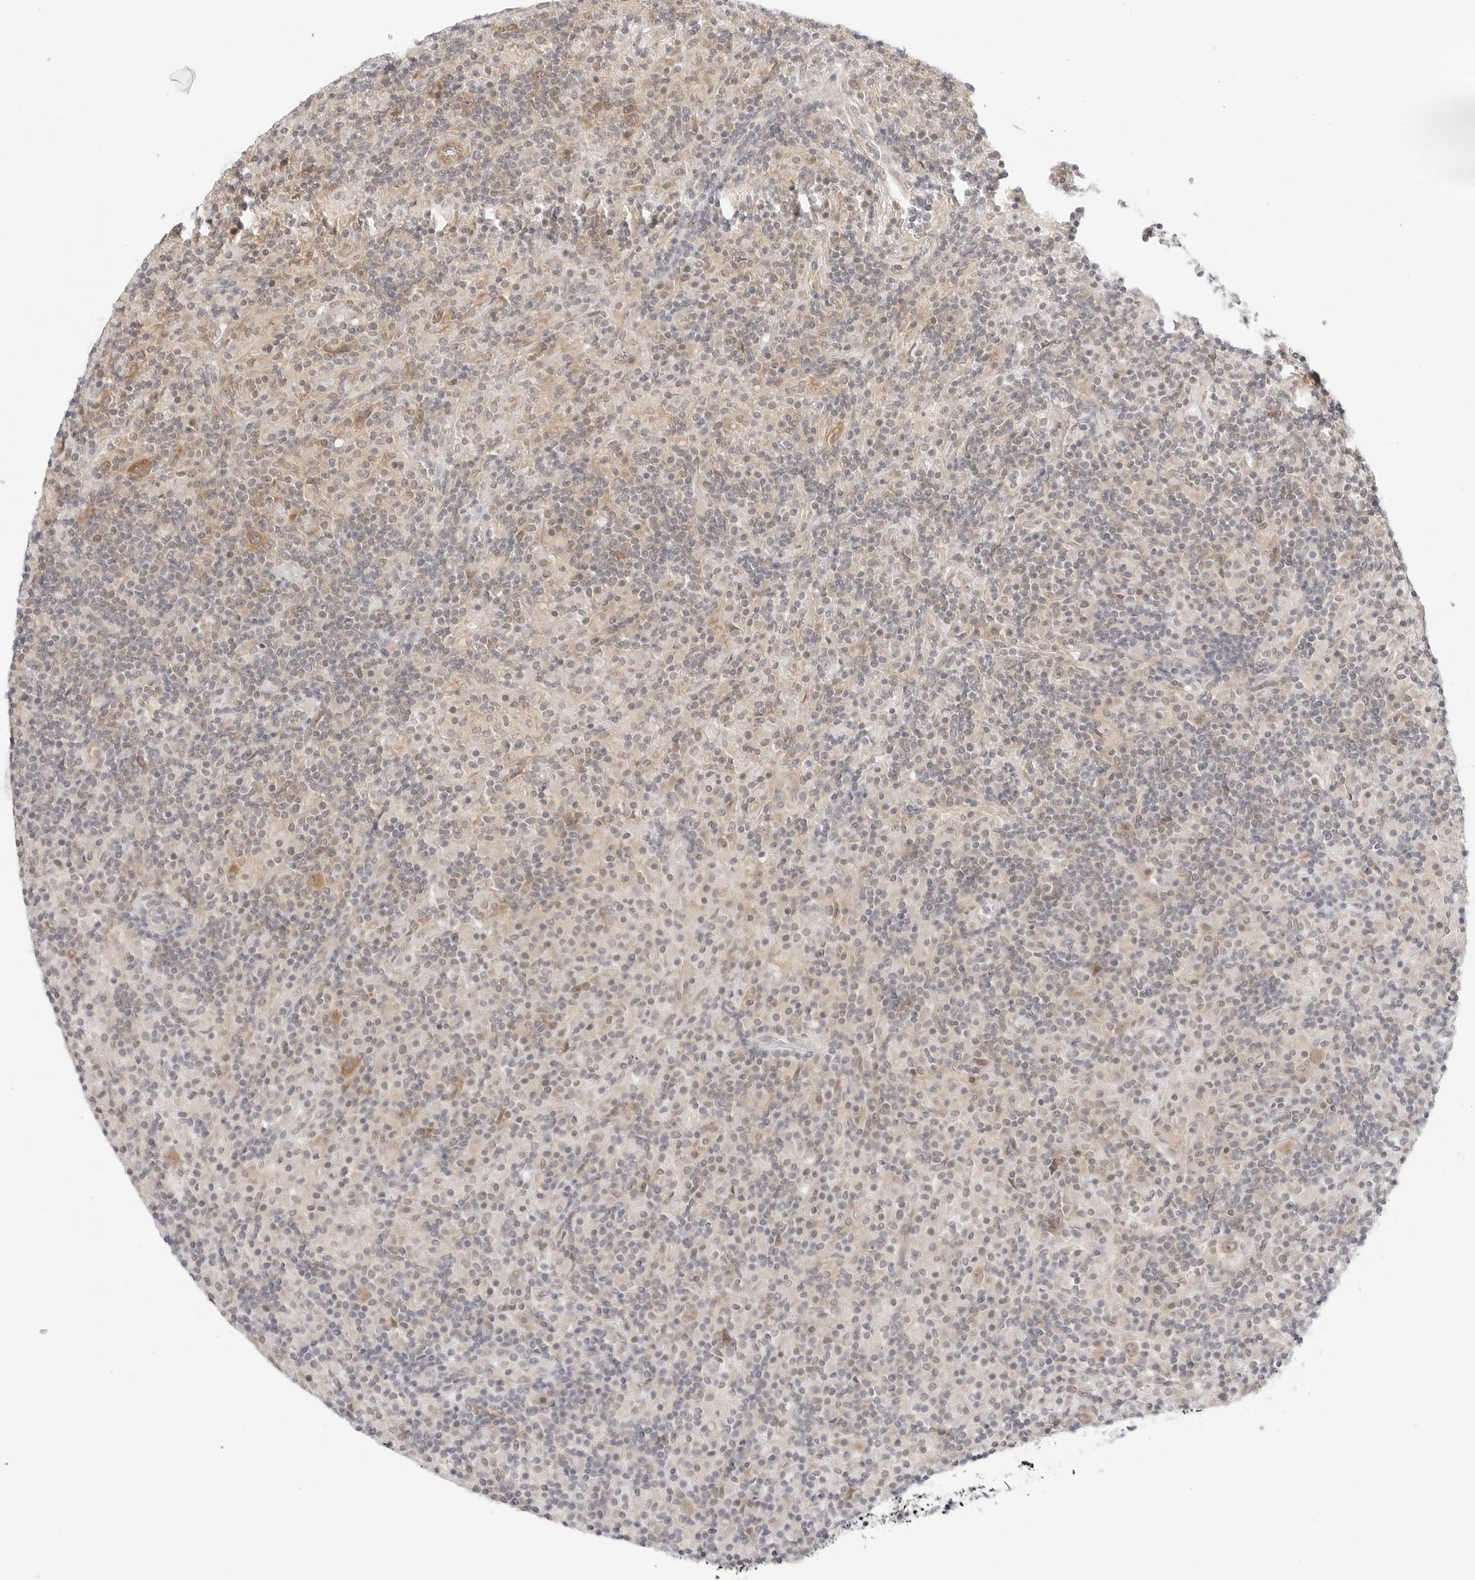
{"staining": {"intensity": "moderate", "quantity": "25%-75%", "location": "cytoplasmic/membranous"}, "tissue": "lymphoma", "cell_type": "Tumor cells", "image_type": "cancer", "snomed": [{"axis": "morphology", "description": "Hodgkin's disease, NOS"}, {"axis": "topography", "description": "Lymph node"}], "caption": "Immunohistochemical staining of human Hodgkin's disease demonstrates medium levels of moderate cytoplasmic/membranous staining in about 25%-75% of tumor cells.", "gene": "TCP1", "patient": {"sex": "male", "age": 70}}